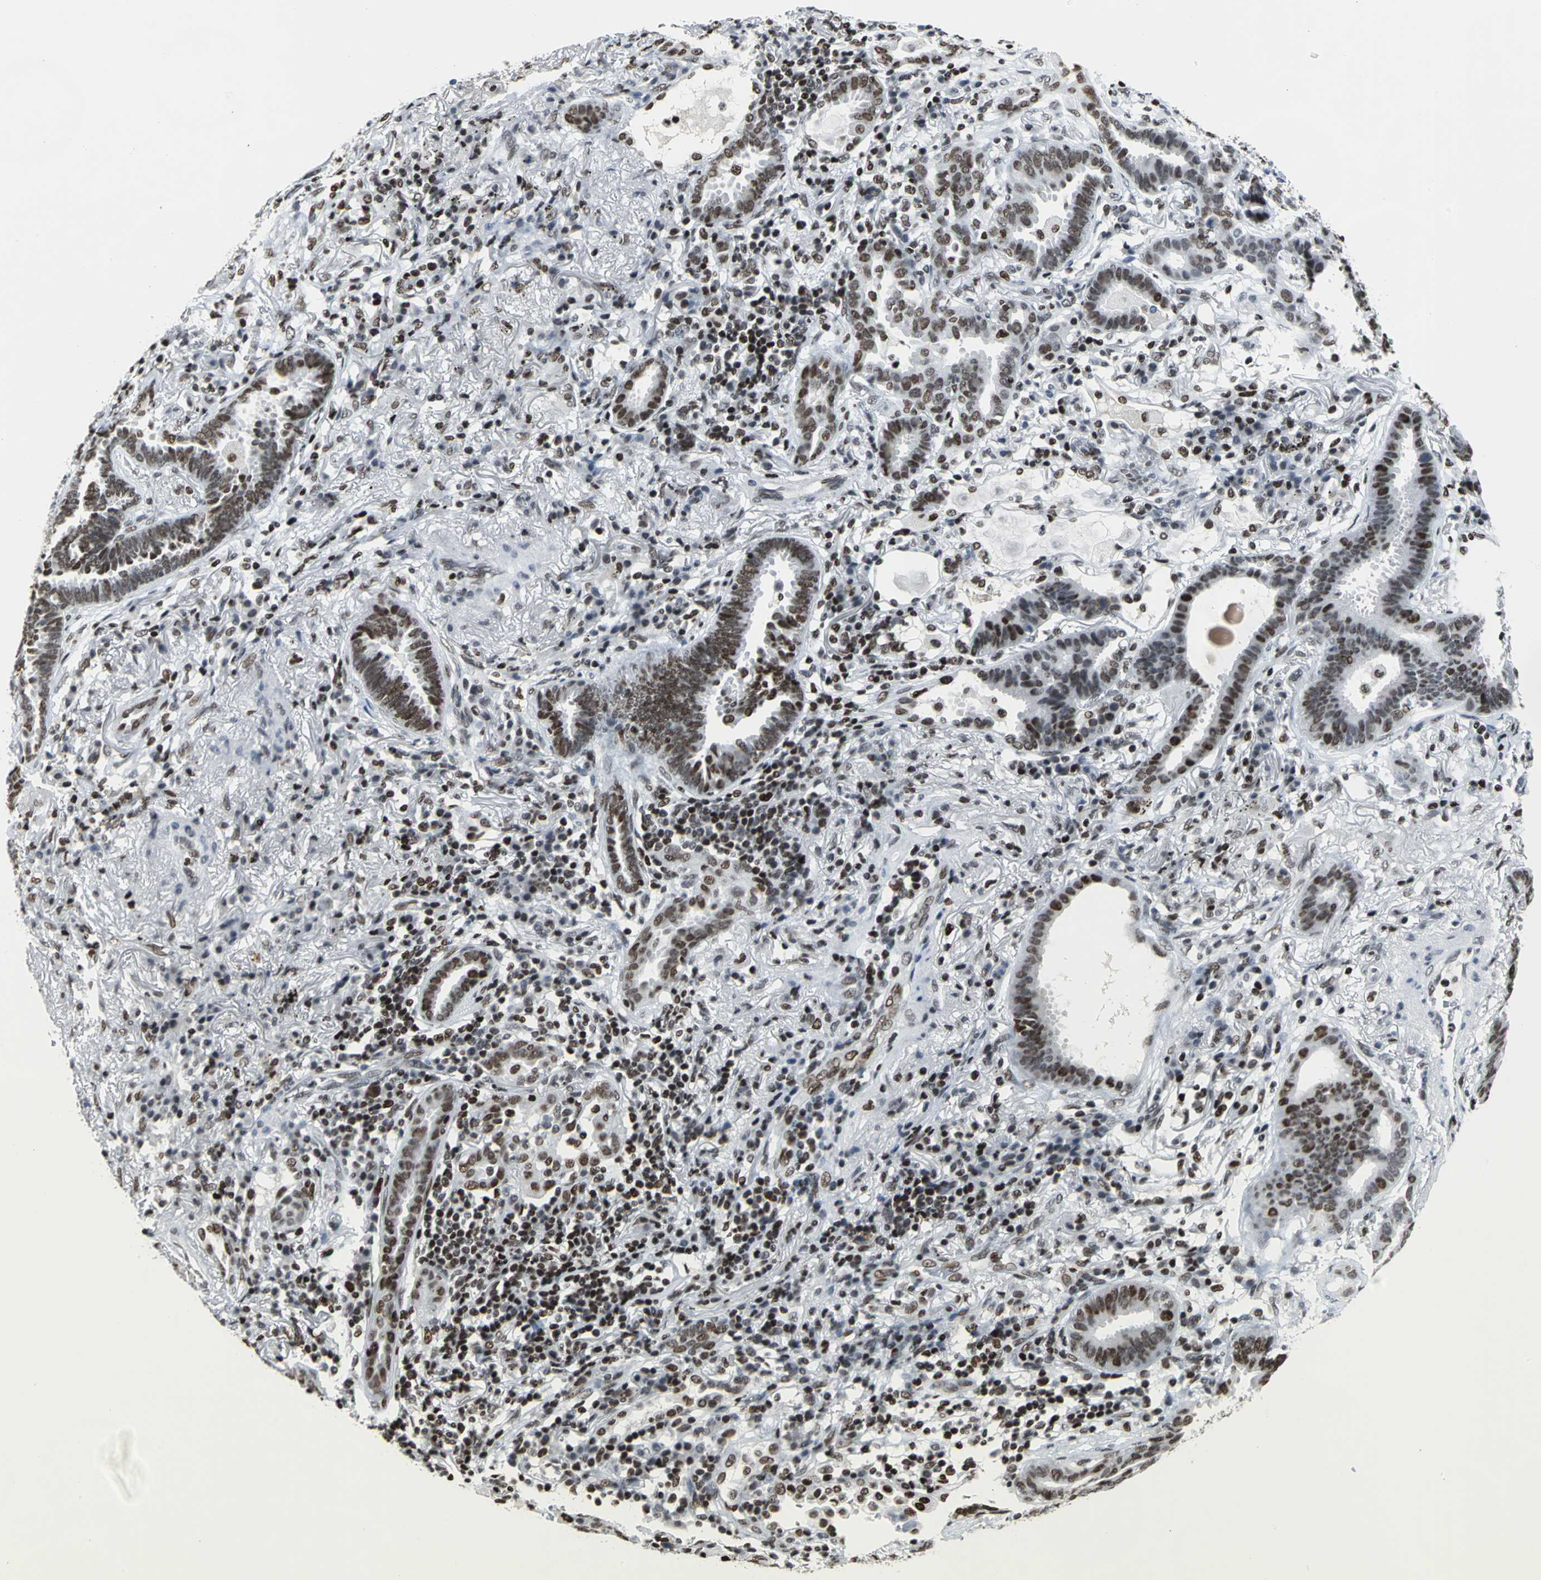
{"staining": {"intensity": "strong", "quantity": ">75%", "location": "nuclear"}, "tissue": "lung cancer", "cell_type": "Tumor cells", "image_type": "cancer", "snomed": [{"axis": "morphology", "description": "Adenocarcinoma, NOS"}, {"axis": "topography", "description": "Lung"}], "caption": "Lung cancer stained with a protein marker exhibits strong staining in tumor cells.", "gene": "HNRNPD", "patient": {"sex": "female", "age": 64}}